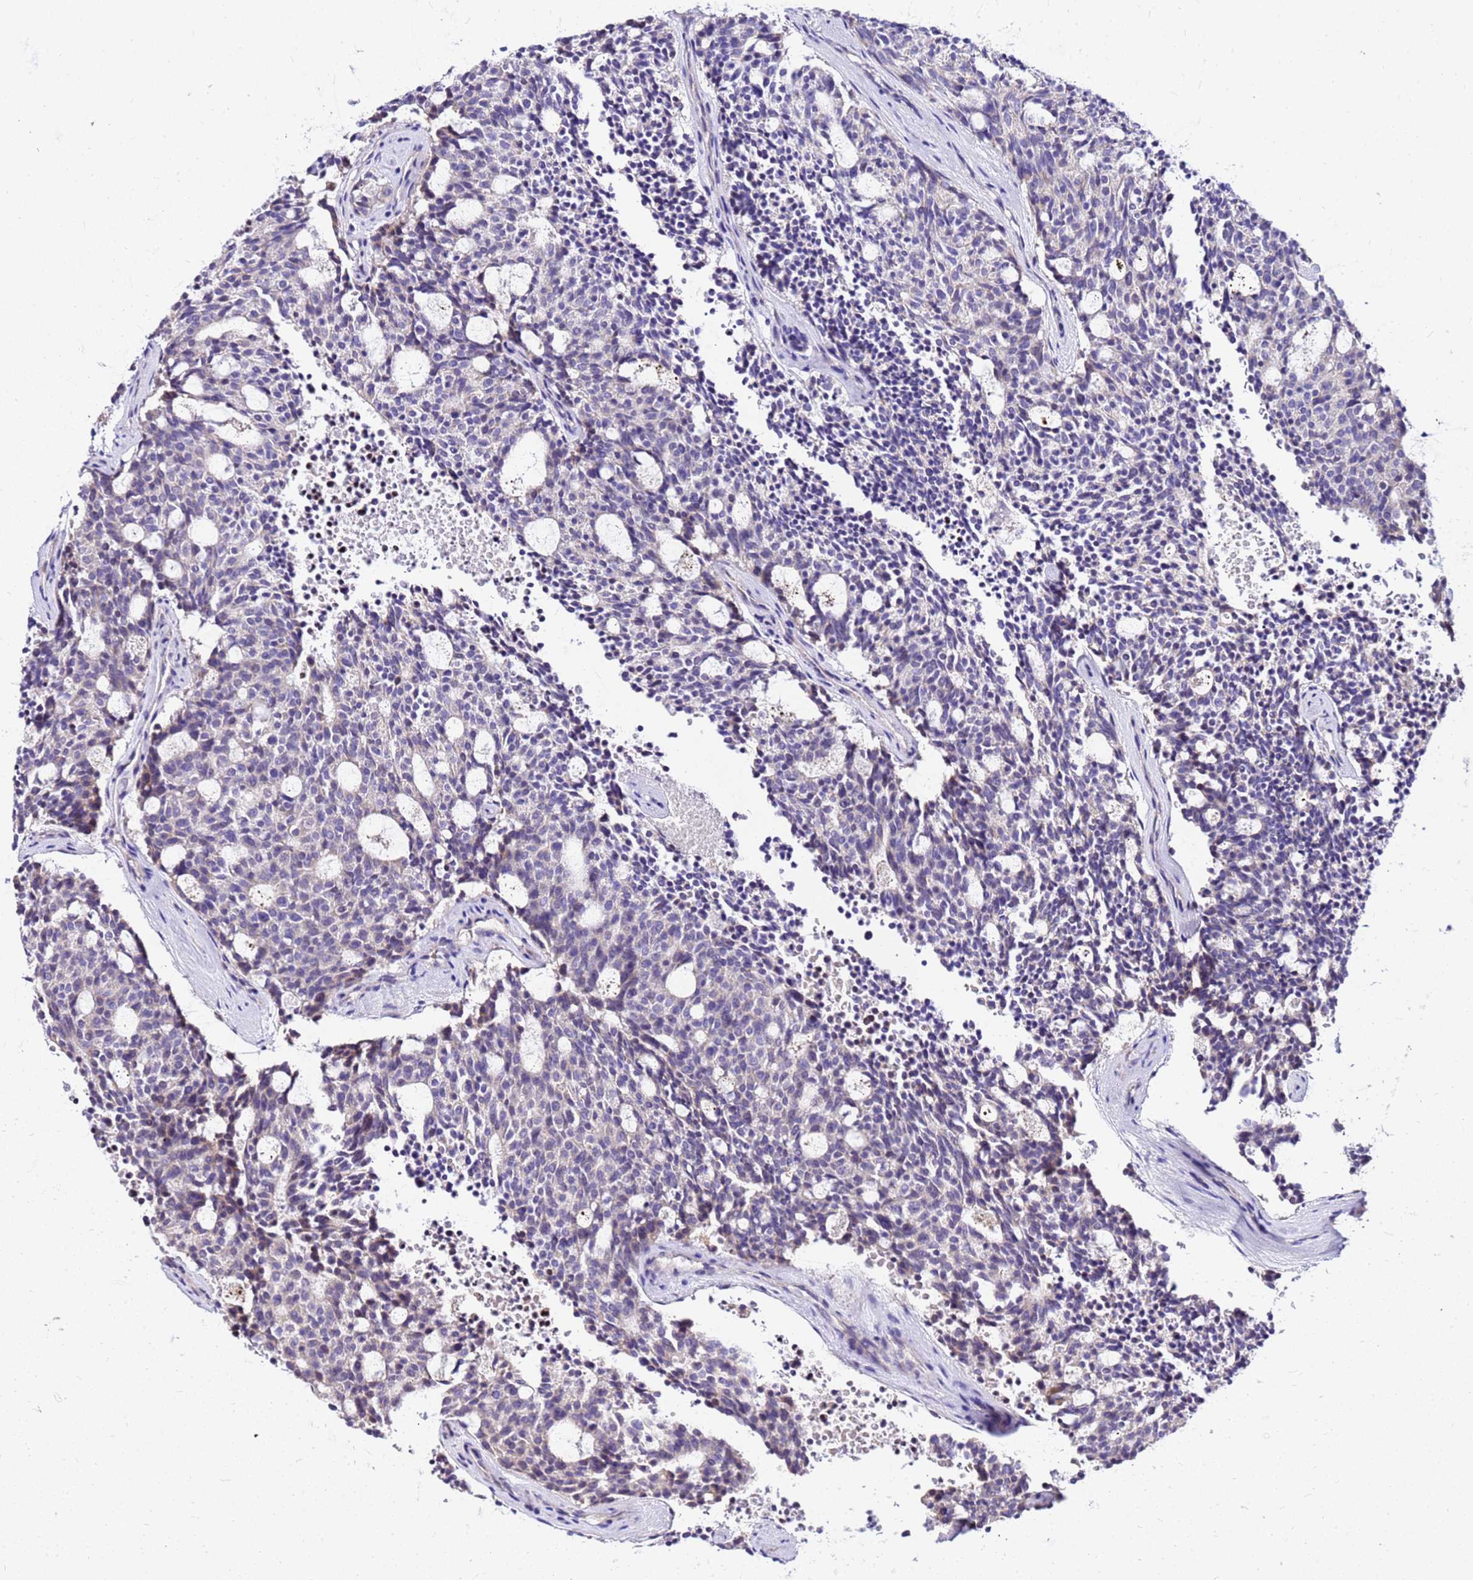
{"staining": {"intensity": "weak", "quantity": "<25%", "location": "cytoplasmic/membranous"}, "tissue": "carcinoid", "cell_type": "Tumor cells", "image_type": "cancer", "snomed": [{"axis": "morphology", "description": "Carcinoid, malignant, NOS"}, {"axis": "topography", "description": "Pancreas"}], "caption": "The photomicrograph reveals no significant positivity in tumor cells of carcinoid.", "gene": "COX14", "patient": {"sex": "female", "age": 54}}